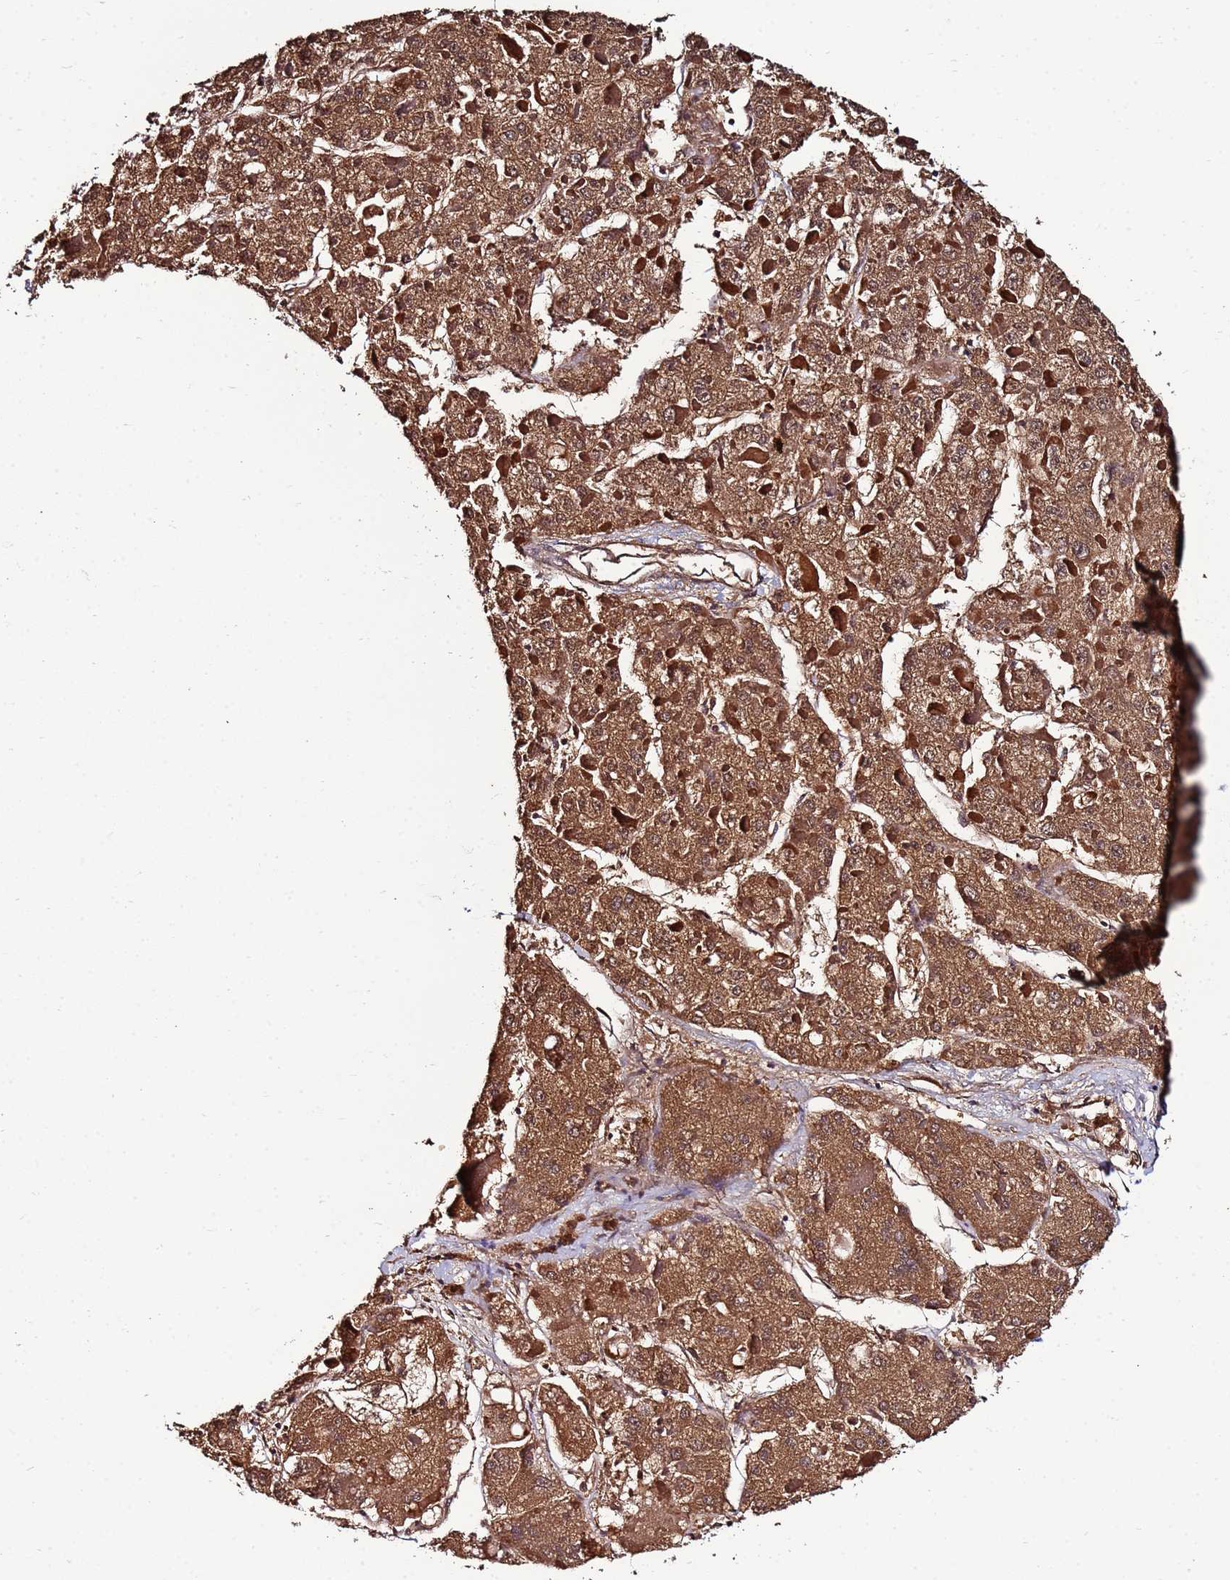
{"staining": {"intensity": "moderate", "quantity": ">75%", "location": "cytoplasmic/membranous,nuclear"}, "tissue": "liver cancer", "cell_type": "Tumor cells", "image_type": "cancer", "snomed": [{"axis": "morphology", "description": "Carcinoma, Hepatocellular, NOS"}, {"axis": "topography", "description": "Liver"}], "caption": "Liver cancer stained with a protein marker displays moderate staining in tumor cells.", "gene": "NAXE", "patient": {"sex": "female", "age": 73}}